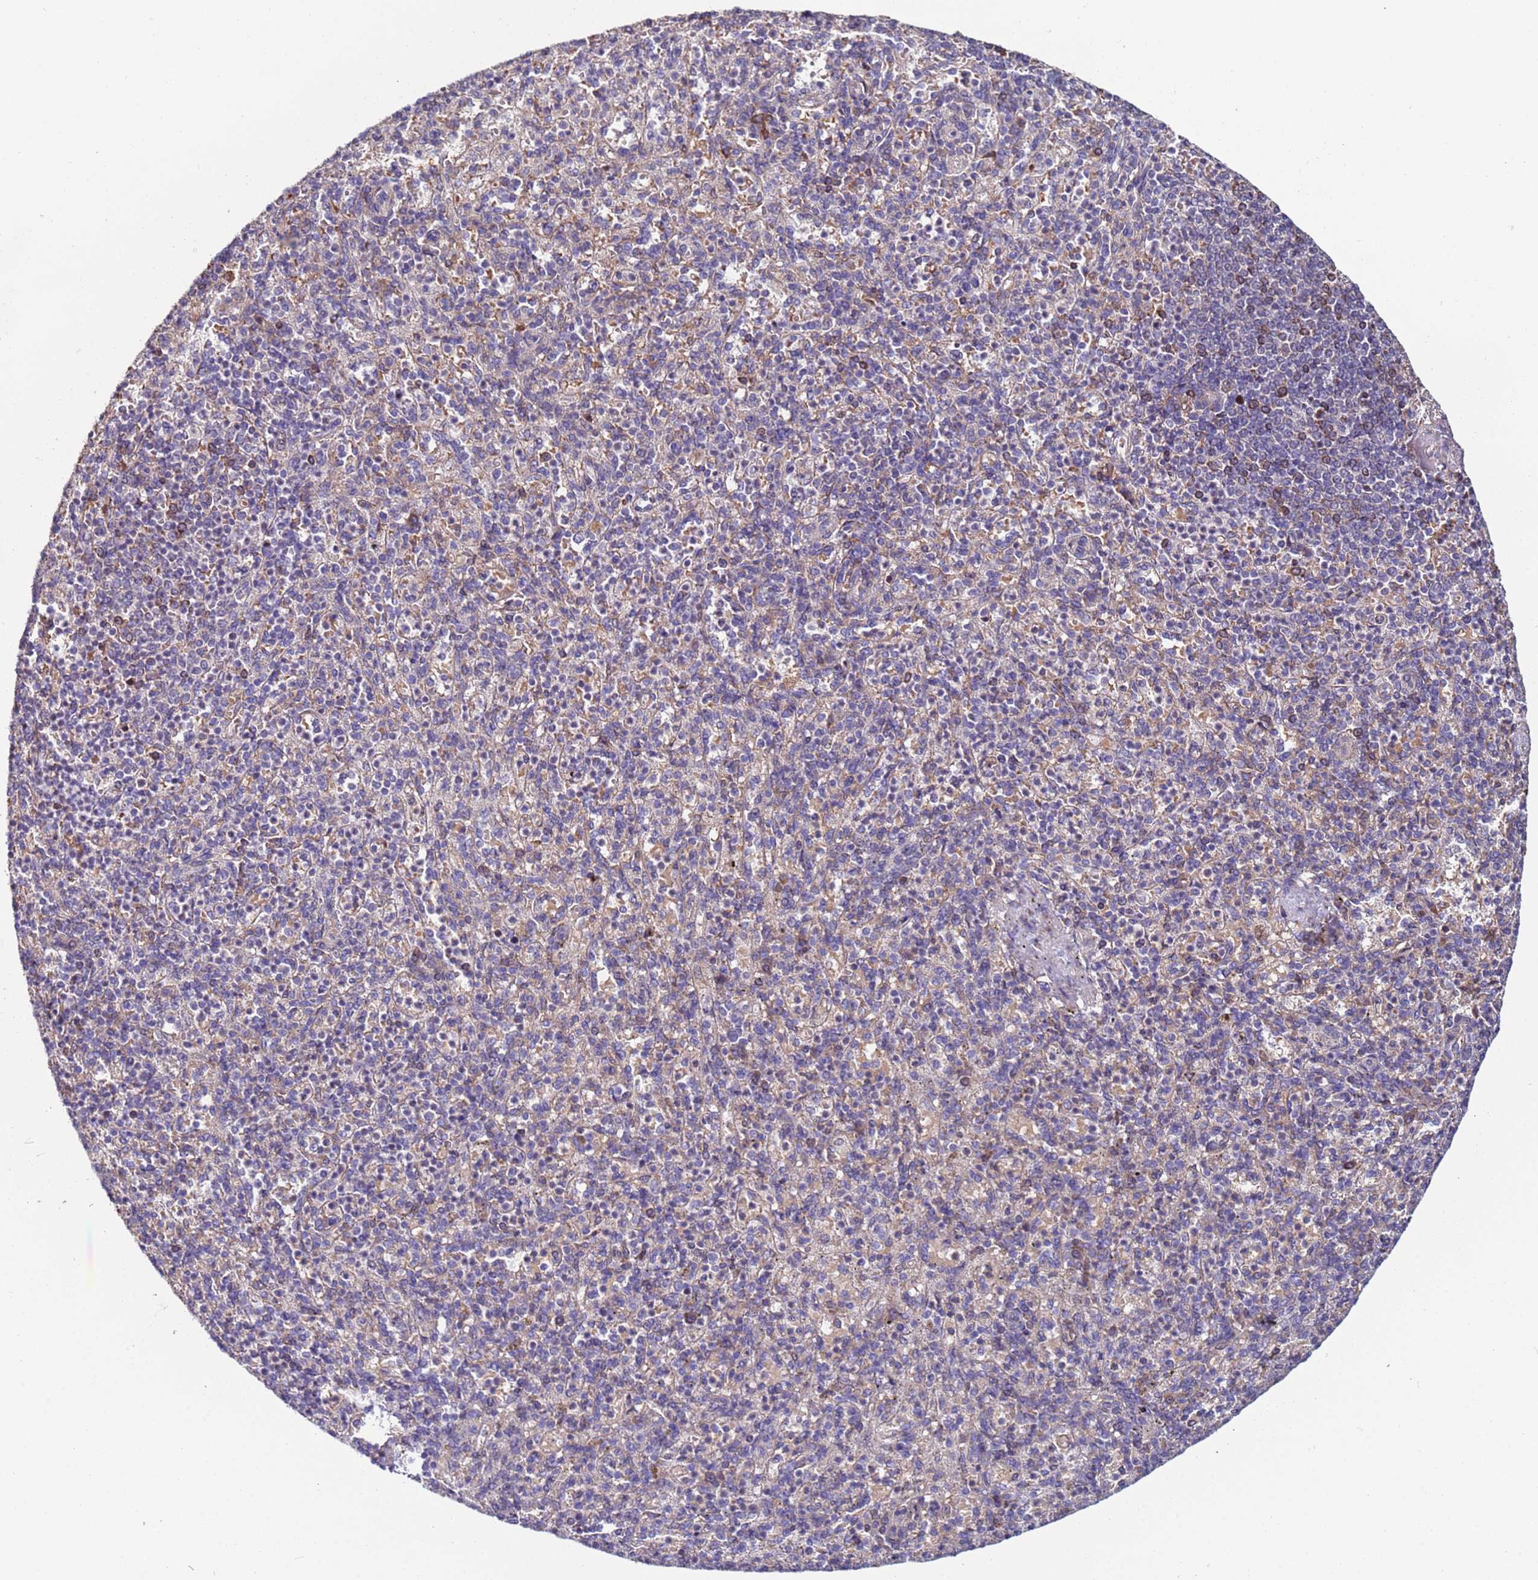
{"staining": {"intensity": "negative", "quantity": "none", "location": "none"}, "tissue": "spleen", "cell_type": "Cells in red pulp", "image_type": "normal", "snomed": [{"axis": "morphology", "description": "Normal tissue, NOS"}, {"axis": "topography", "description": "Spleen"}], "caption": "IHC micrograph of normal human spleen stained for a protein (brown), which reveals no expression in cells in red pulp.", "gene": "CLHC1", "patient": {"sex": "female", "age": 74}}